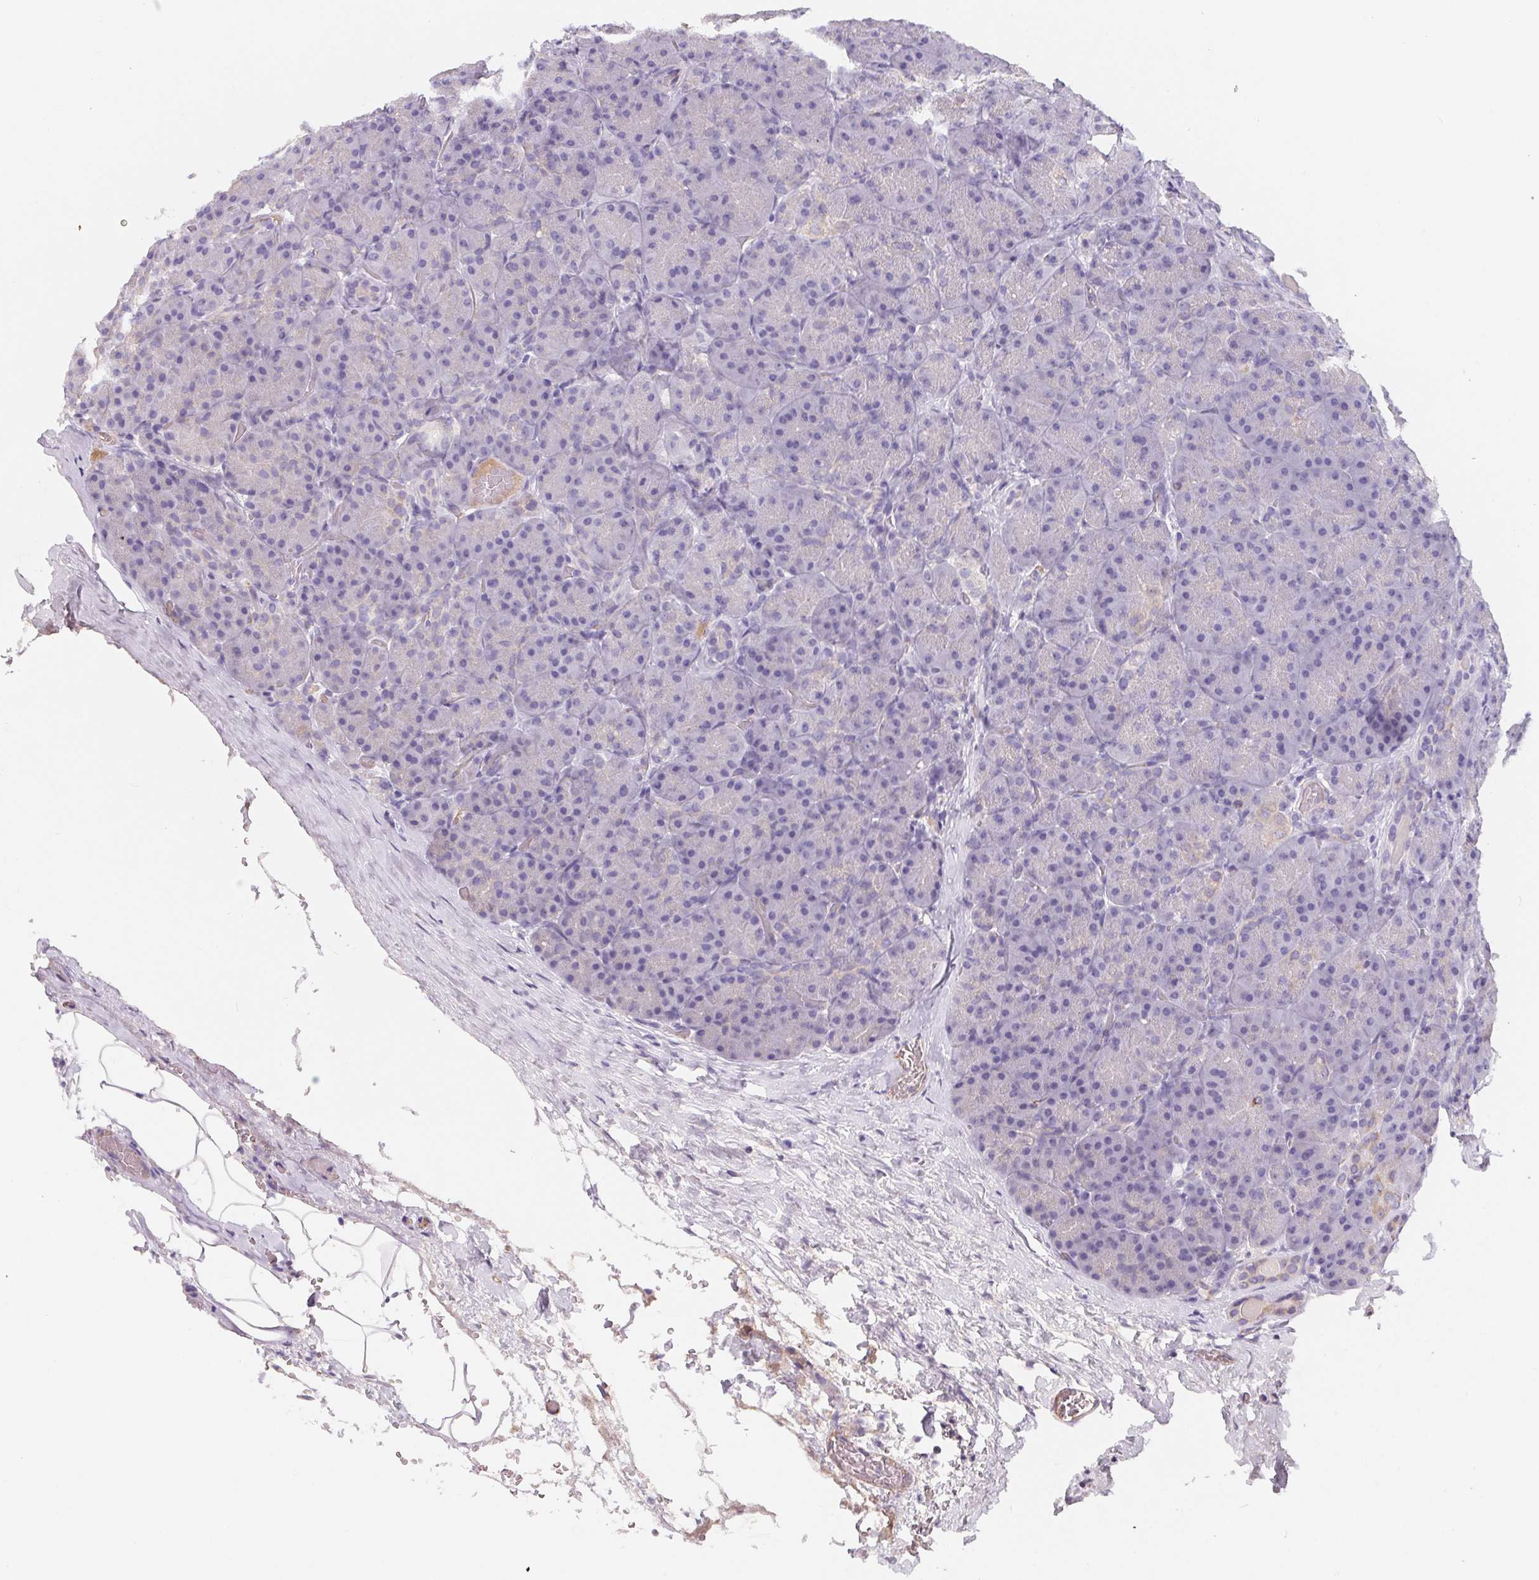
{"staining": {"intensity": "negative", "quantity": "none", "location": "none"}, "tissue": "pancreas", "cell_type": "Exocrine glandular cells", "image_type": "normal", "snomed": [{"axis": "morphology", "description": "Normal tissue, NOS"}, {"axis": "topography", "description": "Pancreas"}], "caption": "Human pancreas stained for a protein using immunohistochemistry shows no positivity in exocrine glandular cells.", "gene": "LPA", "patient": {"sex": "male", "age": 57}}